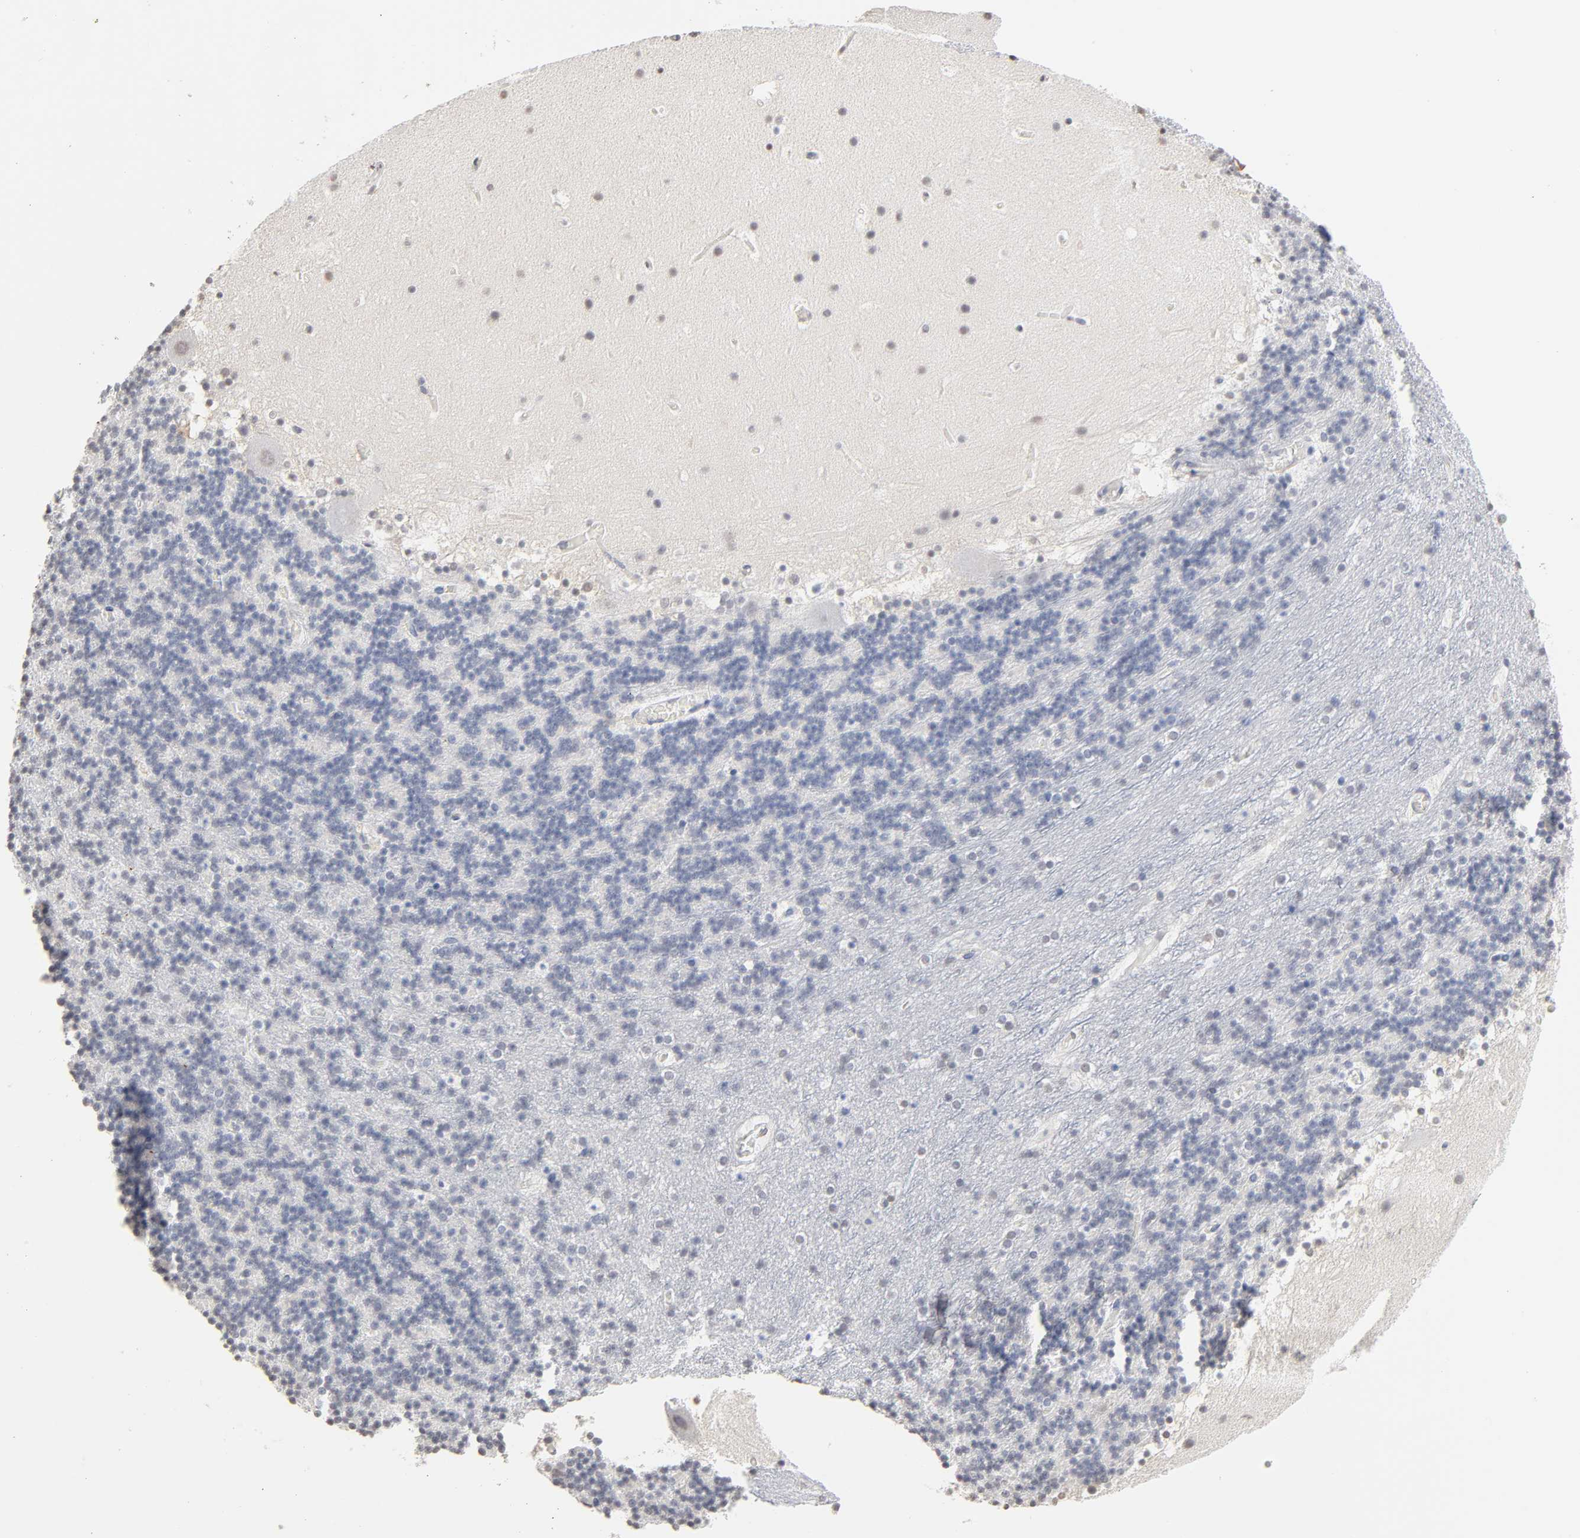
{"staining": {"intensity": "negative", "quantity": "none", "location": "none"}, "tissue": "cerebellum", "cell_type": "Cells in granular layer", "image_type": "normal", "snomed": [{"axis": "morphology", "description": "Normal tissue, NOS"}, {"axis": "topography", "description": "Cerebellum"}], "caption": "Immunohistochemistry image of unremarkable cerebellum stained for a protein (brown), which reveals no positivity in cells in granular layer.", "gene": "CRABP2", "patient": {"sex": "male", "age": 45}}